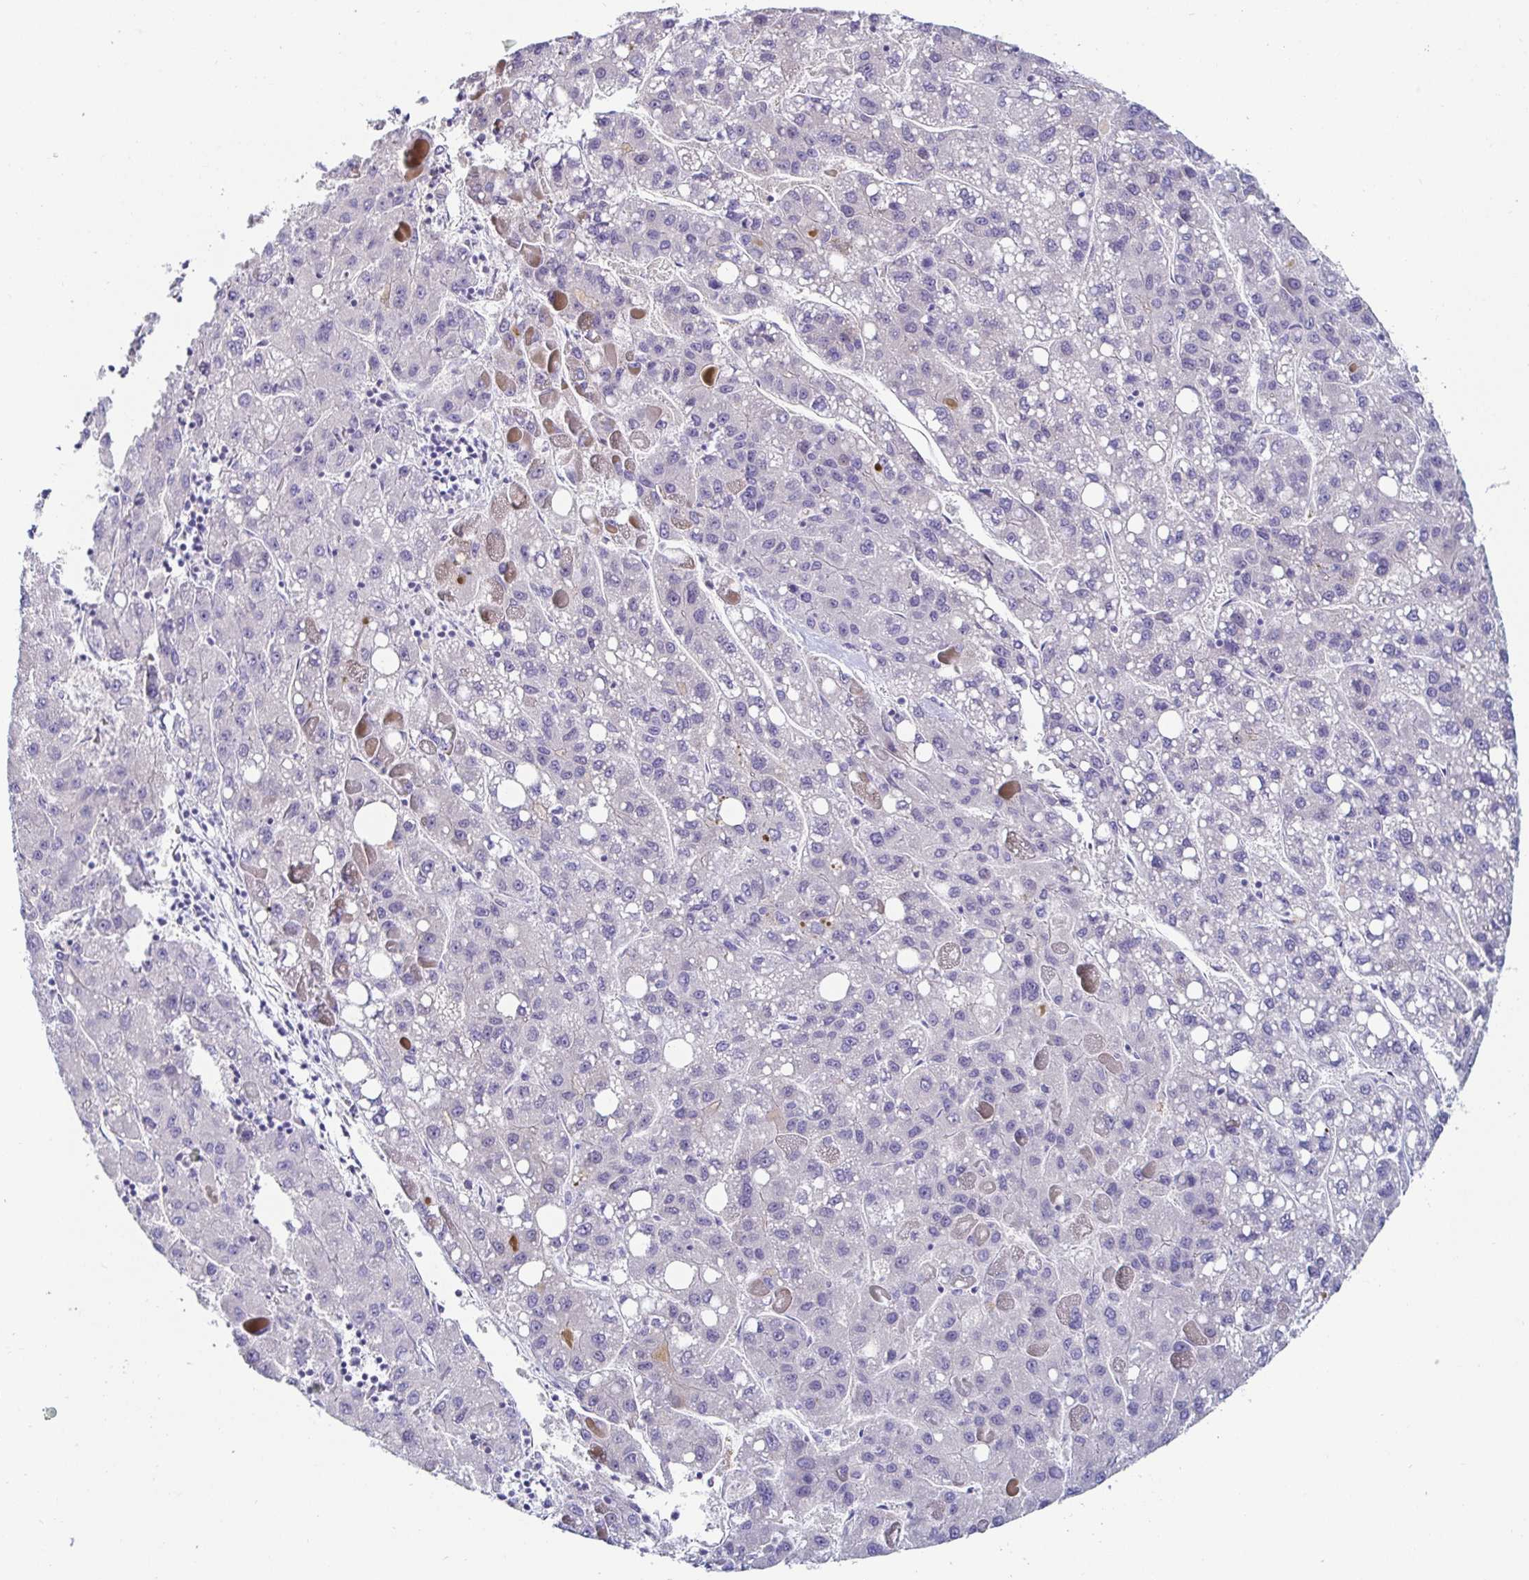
{"staining": {"intensity": "negative", "quantity": "none", "location": "none"}, "tissue": "liver cancer", "cell_type": "Tumor cells", "image_type": "cancer", "snomed": [{"axis": "morphology", "description": "Carcinoma, Hepatocellular, NOS"}, {"axis": "topography", "description": "Liver"}], "caption": "This is a image of immunohistochemistry (IHC) staining of liver hepatocellular carcinoma, which shows no expression in tumor cells.", "gene": "C4orf17", "patient": {"sex": "female", "age": 82}}